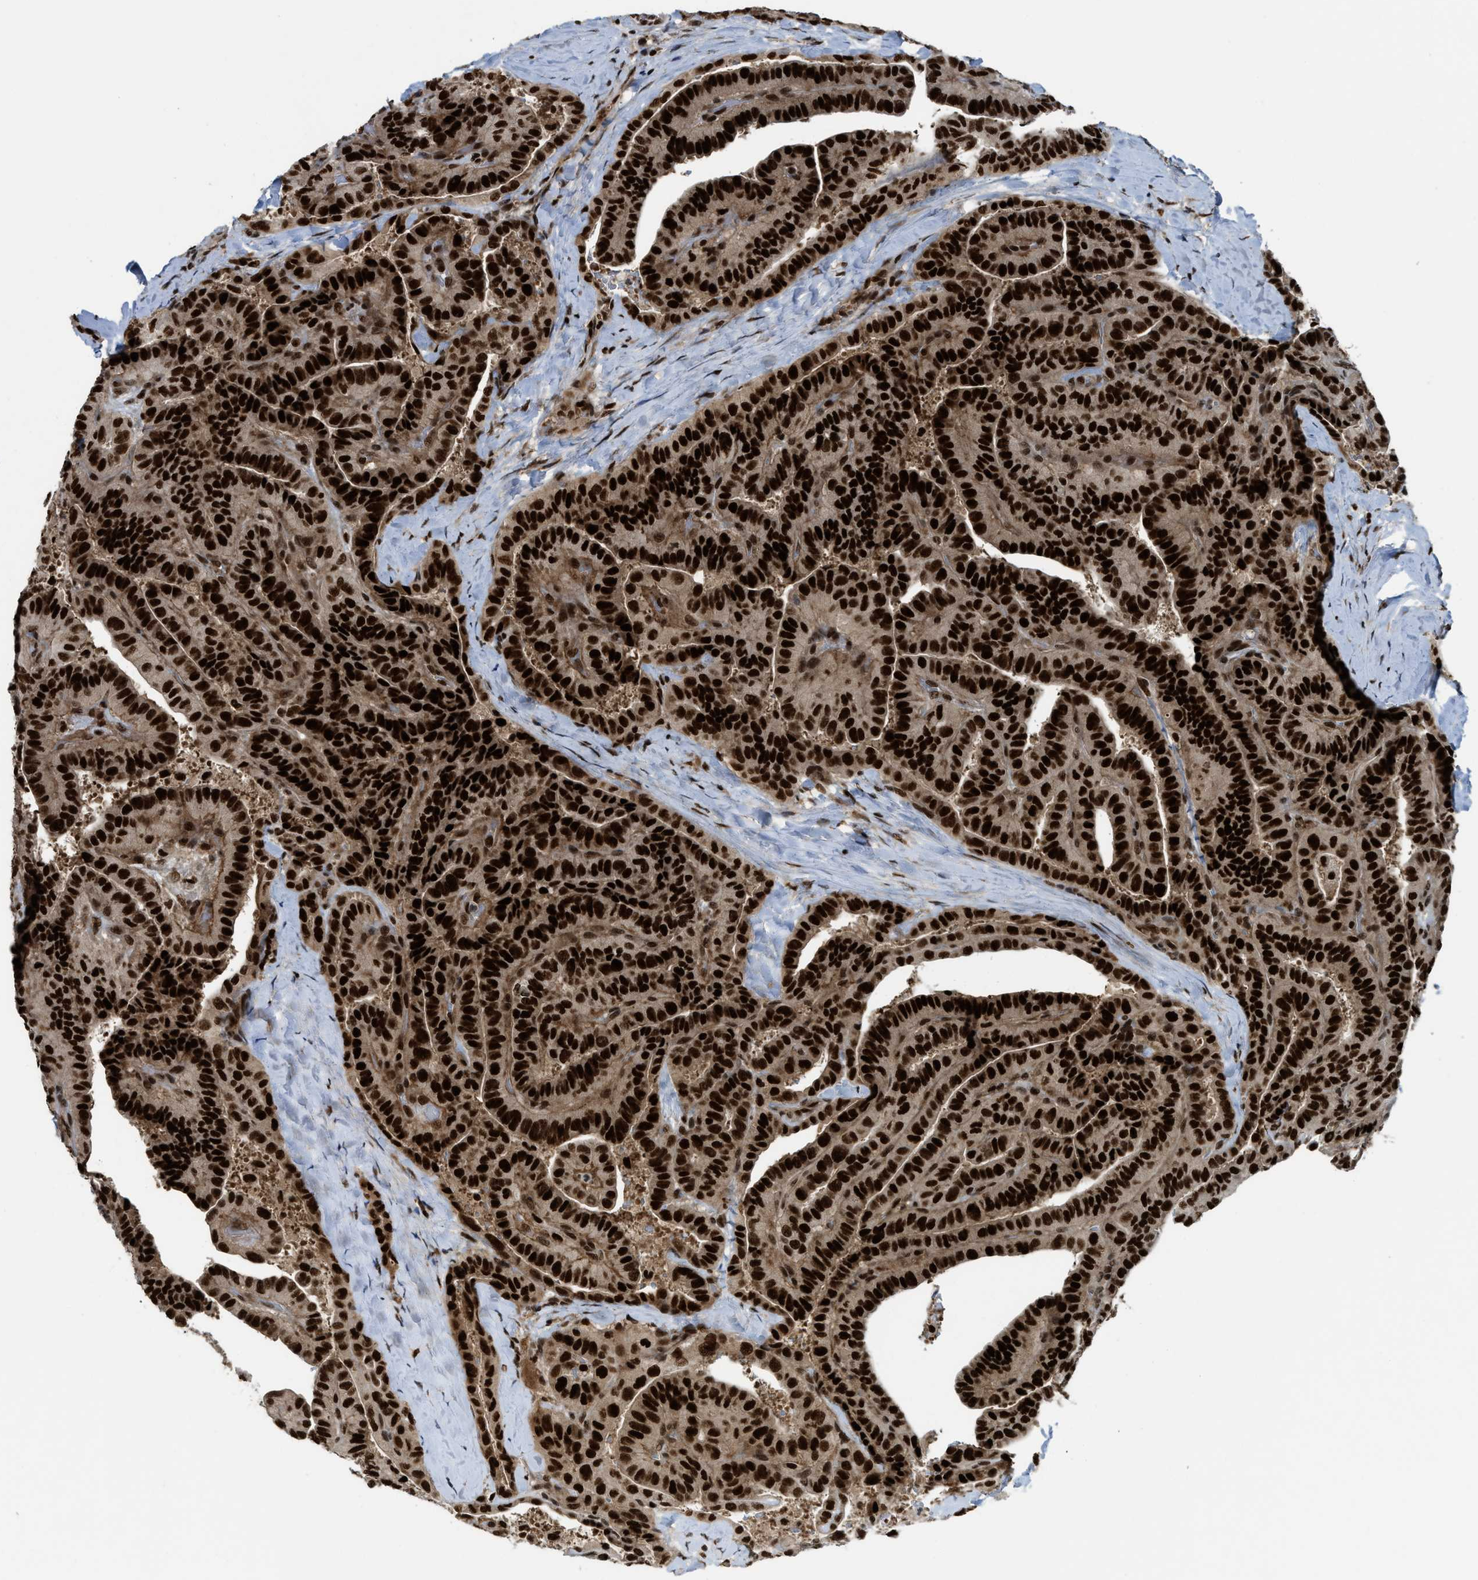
{"staining": {"intensity": "strong", "quantity": ">75%", "location": "nuclear"}, "tissue": "thyroid cancer", "cell_type": "Tumor cells", "image_type": "cancer", "snomed": [{"axis": "morphology", "description": "Papillary adenocarcinoma, NOS"}, {"axis": "topography", "description": "Thyroid gland"}], "caption": "This is a micrograph of immunohistochemistry staining of thyroid cancer, which shows strong positivity in the nuclear of tumor cells.", "gene": "RFX5", "patient": {"sex": "male", "age": 77}}